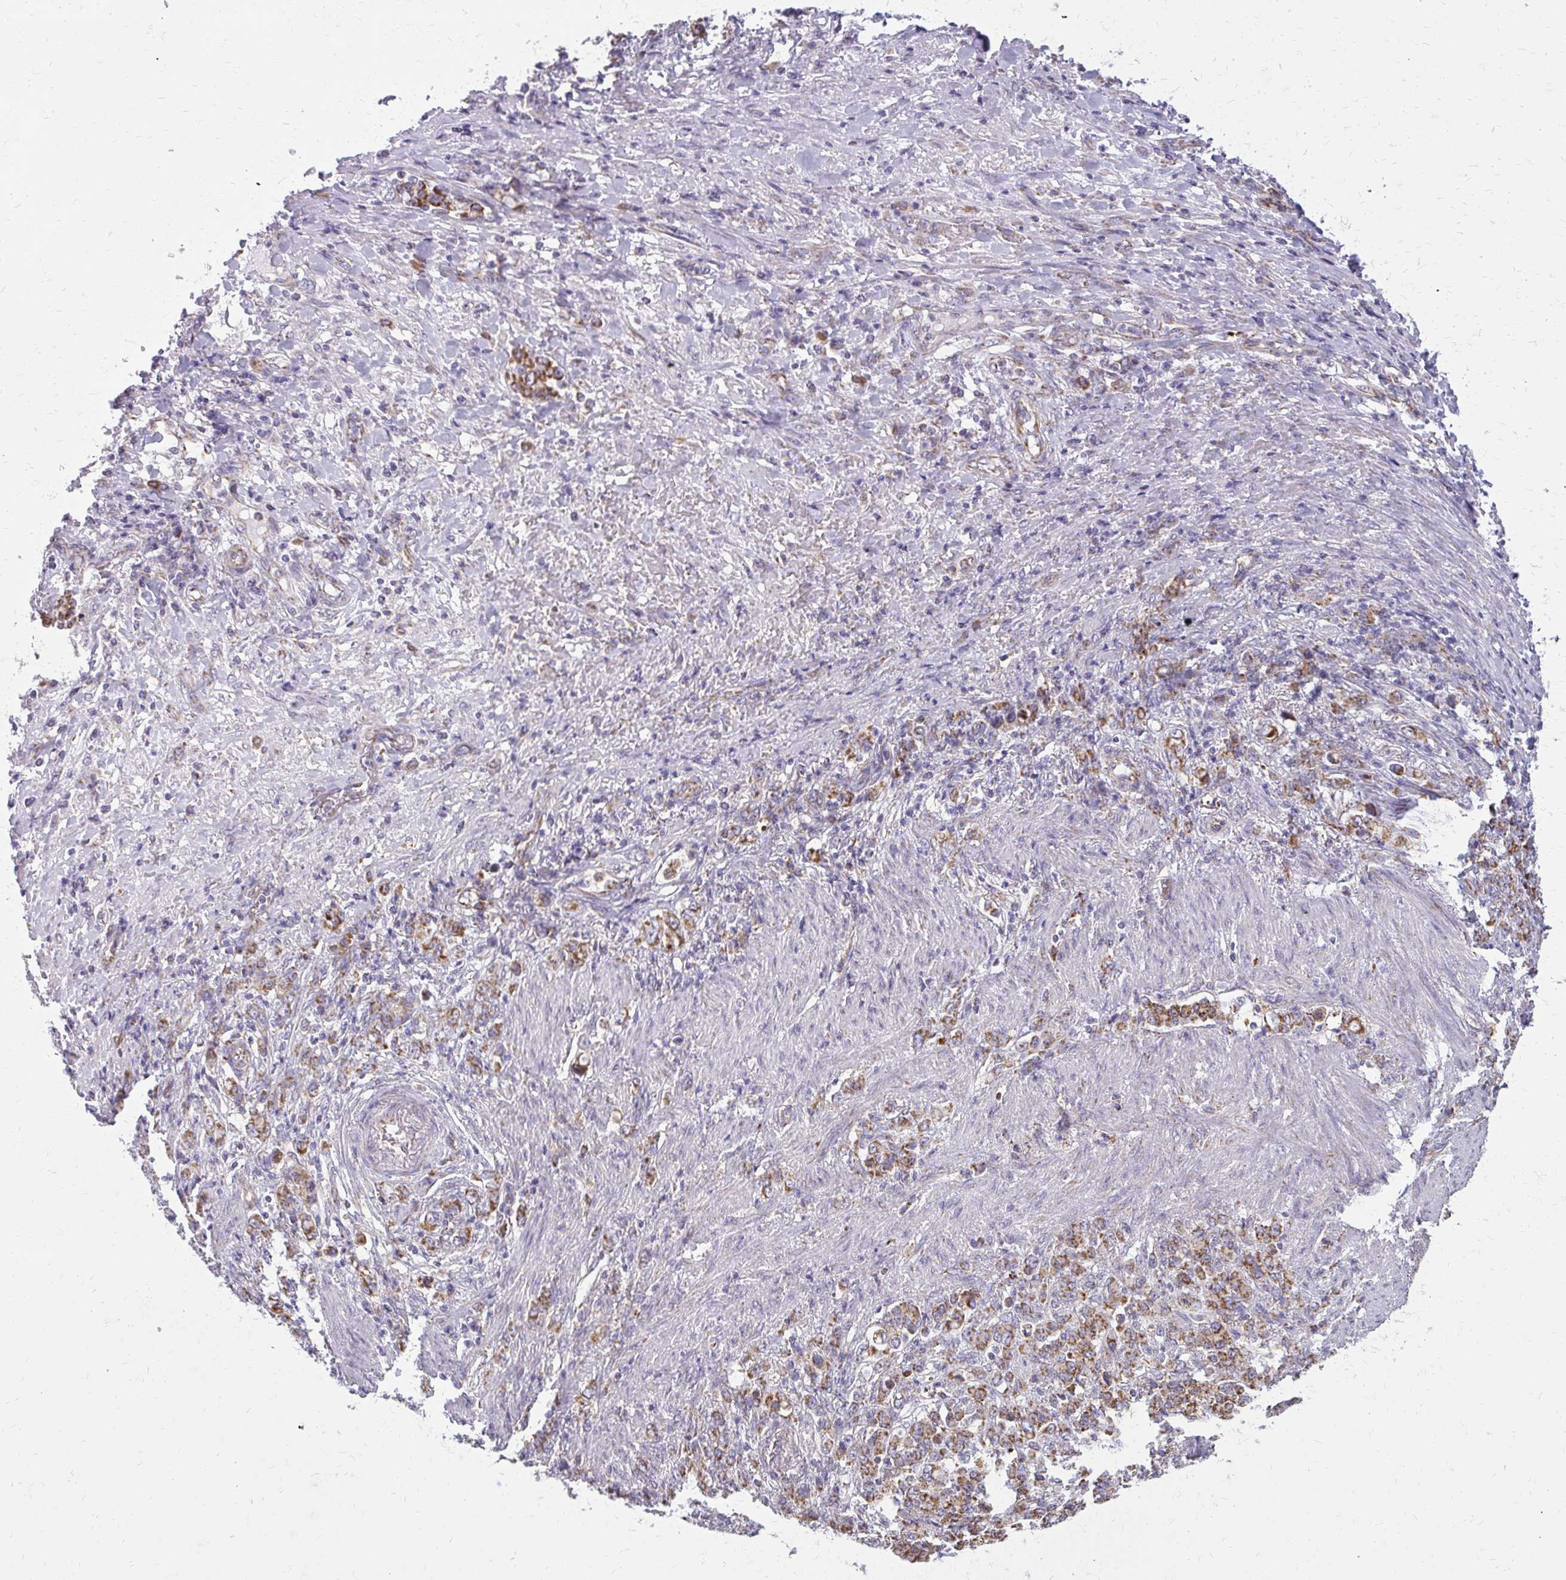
{"staining": {"intensity": "strong", "quantity": ">75%", "location": "cytoplasmic/membranous"}, "tissue": "stomach cancer", "cell_type": "Tumor cells", "image_type": "cancer", "snomed": [{"axis": "morphology", "description": "Adenocarcinoma, NOS"}, {"axis": "topography", "description": "Stomach"}], "caption": "Tumor cells reveal high levels of strong cytoplasmic/membranous expression in about >75% of cells in adenocarcinoma (stomach).", "gene": "IFIT1", "patient": {"sex": "female", "age": 79}}